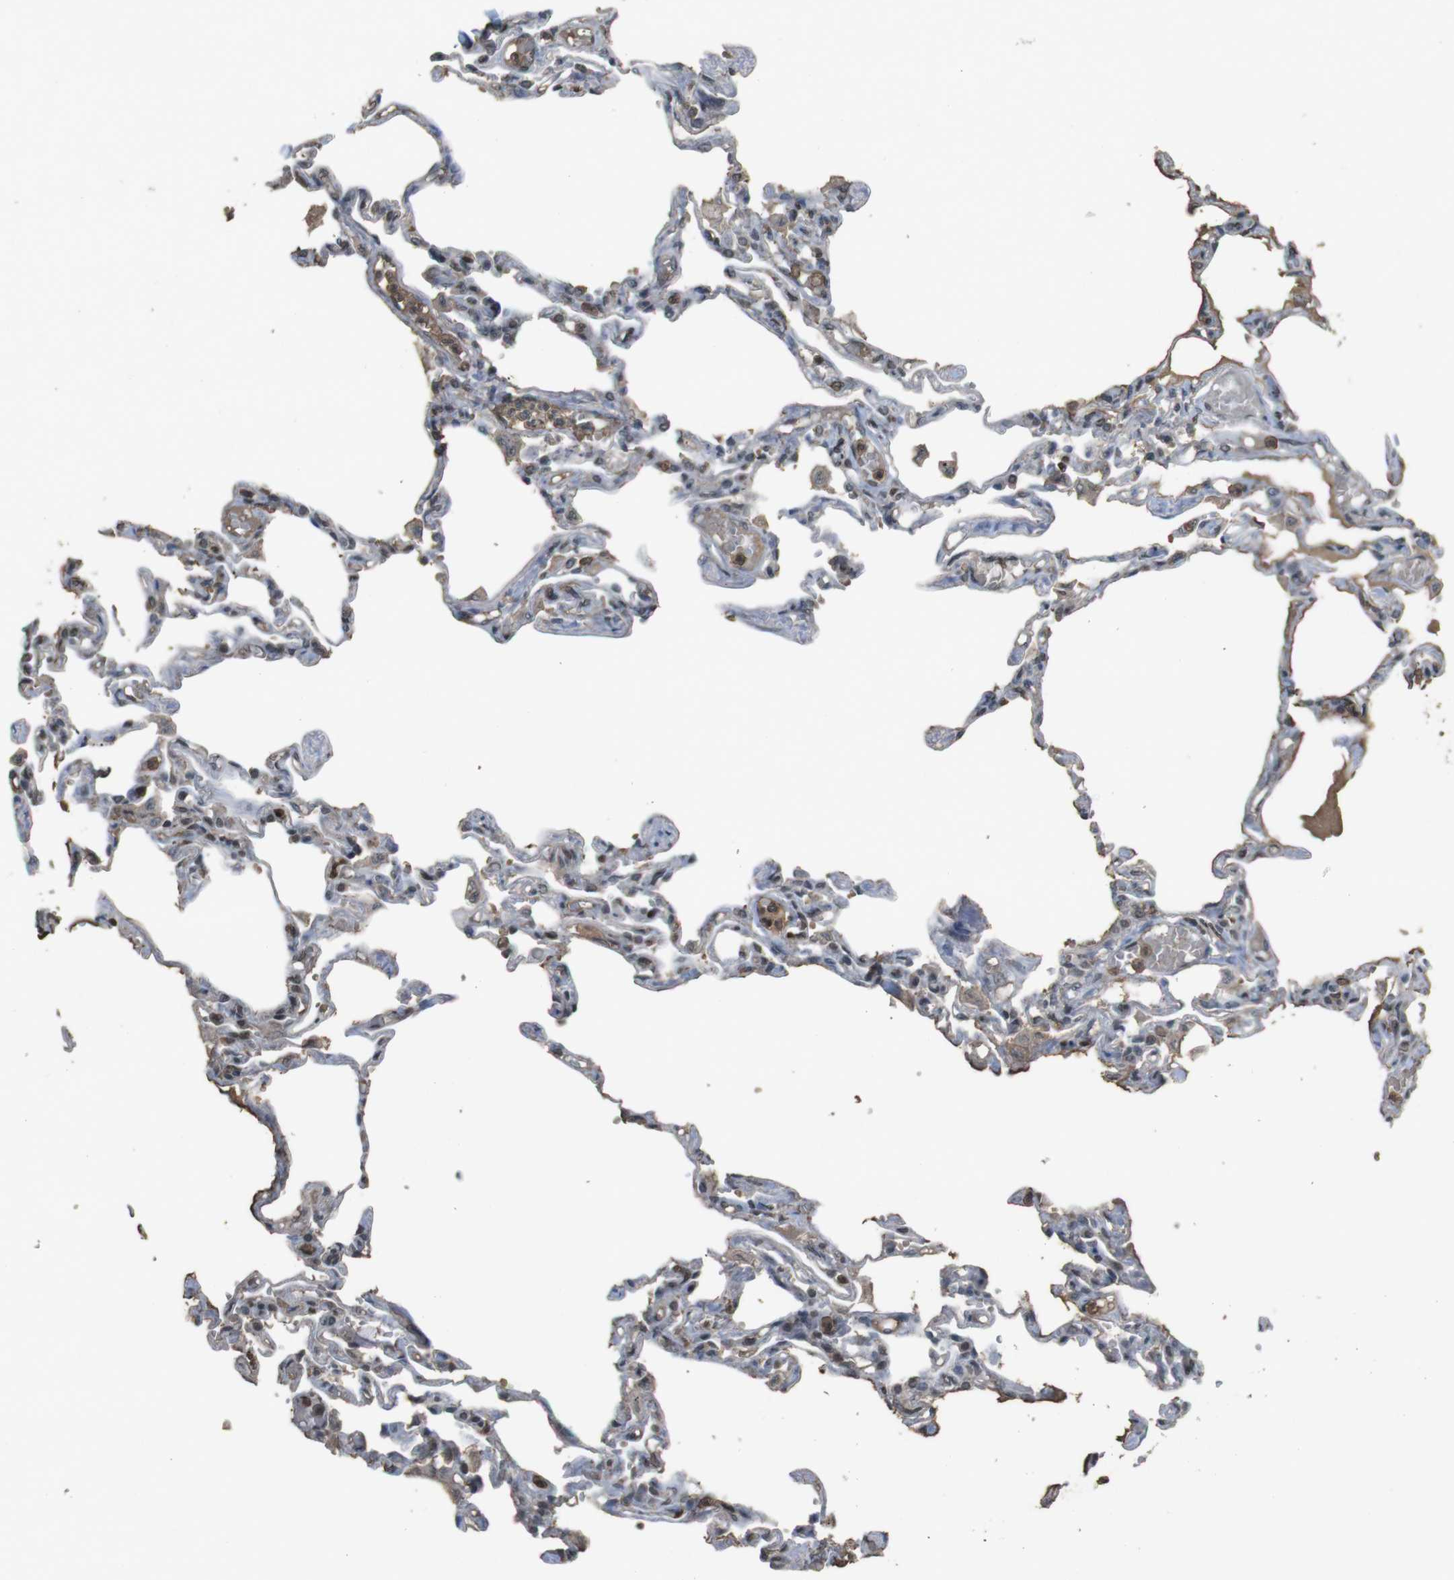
{"staining": {"intensity": "weak", "quantity": "25%-75%", "location": "nuclear"}, "tissue": "lung", "cell_type": "Alveolar cells", "image_type": "normal", "snomed": [{"axis": "morphology", "description": "Normal tissue, NOS"}, {"axis": "topography", "description": "Lung"}], "caption": "An immunohistochemistry (IHC) micrograph of normal tissue is shown. Protein staining in brown shows weak nuclear positivity in lung within alveolar cells. The protein of interest is shown in brown color, while the nuclei are stained blue.", "gene": "SUB1", "patient": {"sex": "male", "age": 21}}